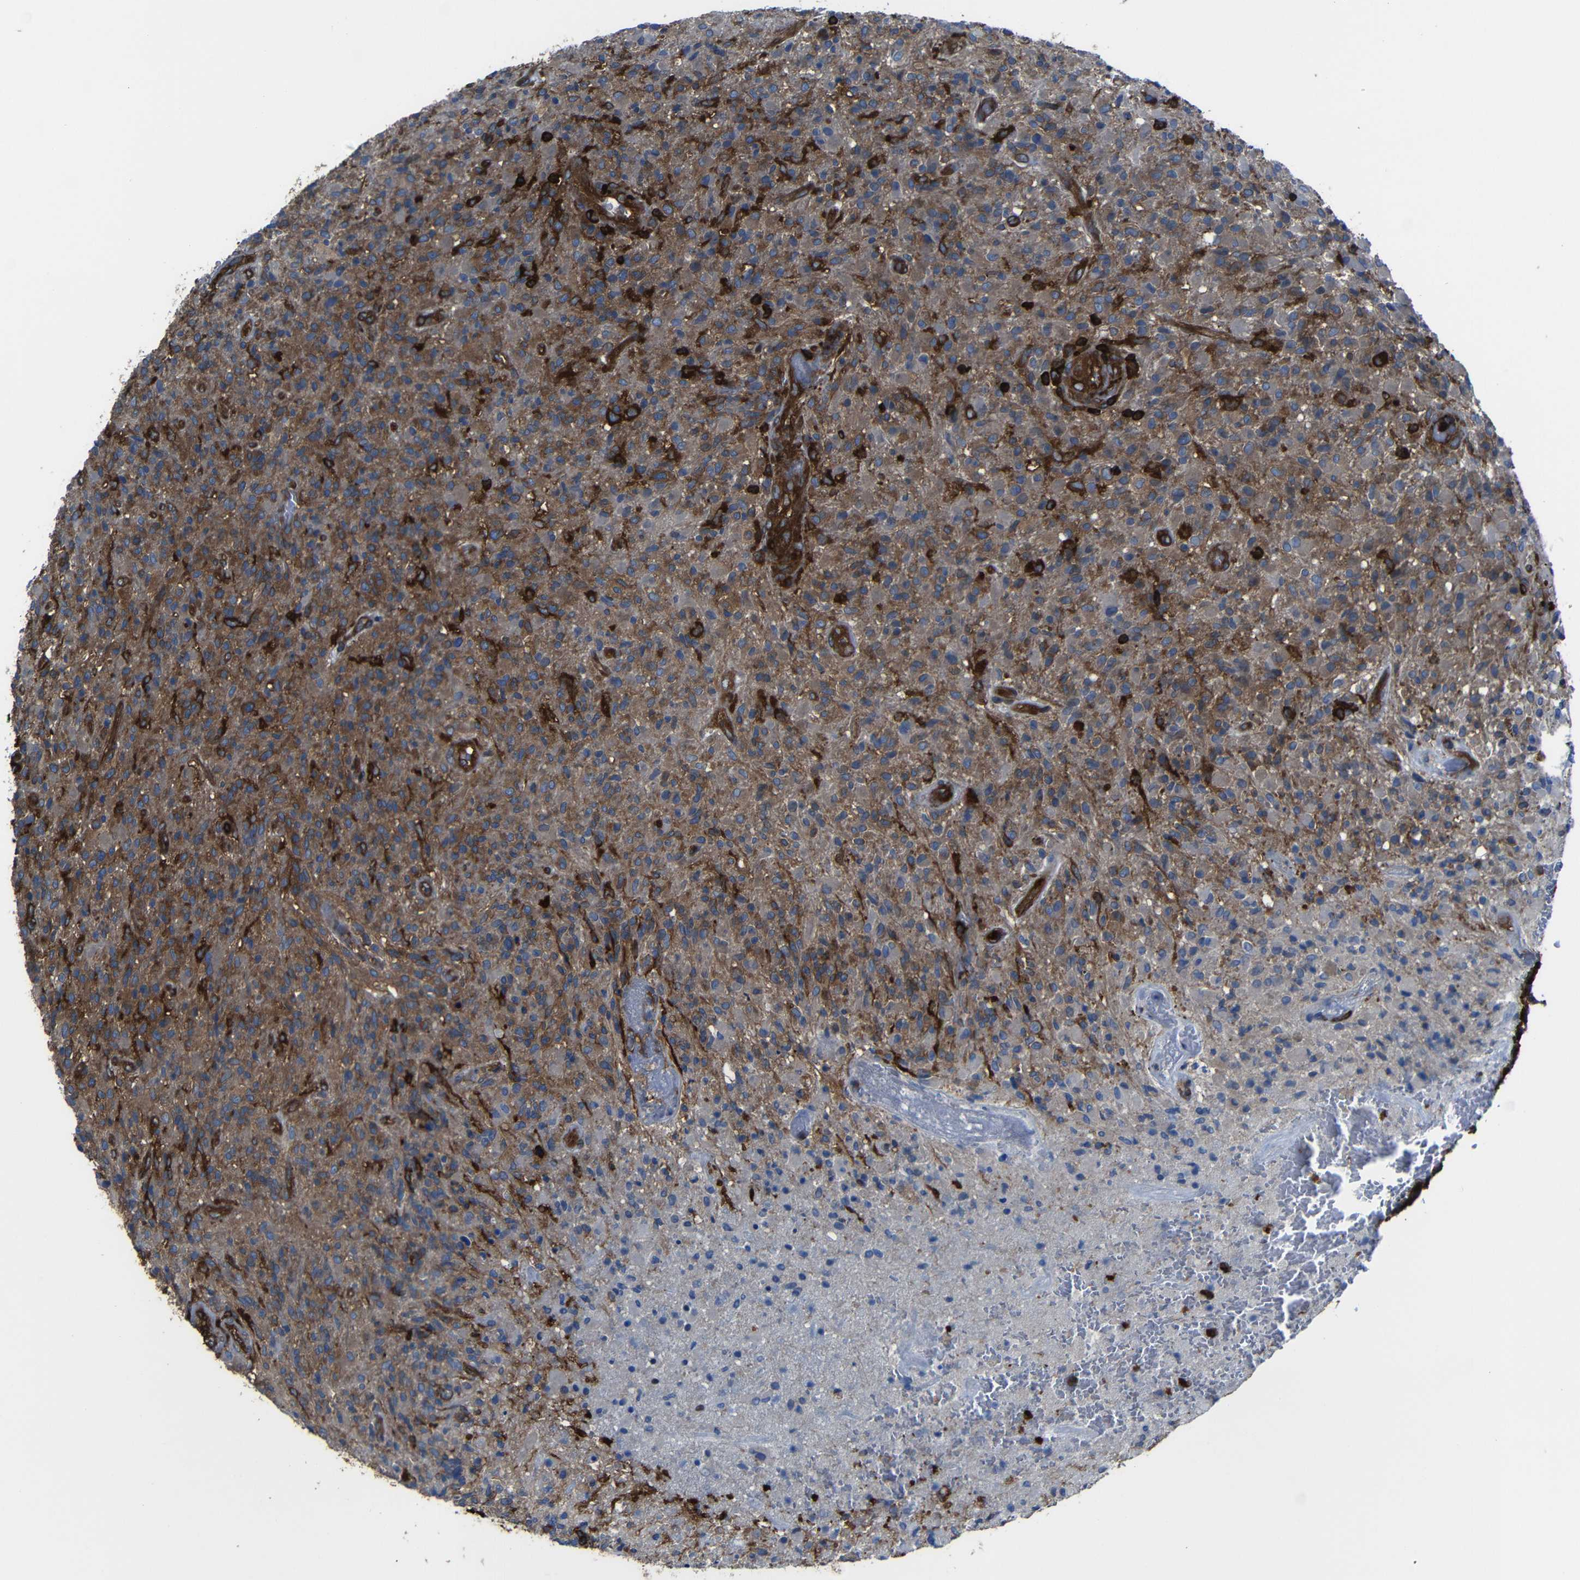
{"staining": {"intensity": "strong", "quantity": "25%-75%", "location": "cytoplasmic/membranous"}, "tissue": "glioma", "cell_type": "Tumor cells", "image_type": "cancer", "snomed": [{"axis": "morphology", "description": "Glioma, malignant, High grade"}, {"axis": "topography", "description": "Brain"}], "caption": "Protein staining by immunohistochemistry (IHC) reveals strong cytoplasmic/membranous staining in about 25%-75% of tumor cells in malignant glioma (high-grade). The staining was performed using DAB to visualize the protein expression in brown, while the nuclei were stained in blue with hematoxylin (Magnification: 20x).", "gene": "ARHGEF1", "patient": {"sex": "male", "age": 71}}